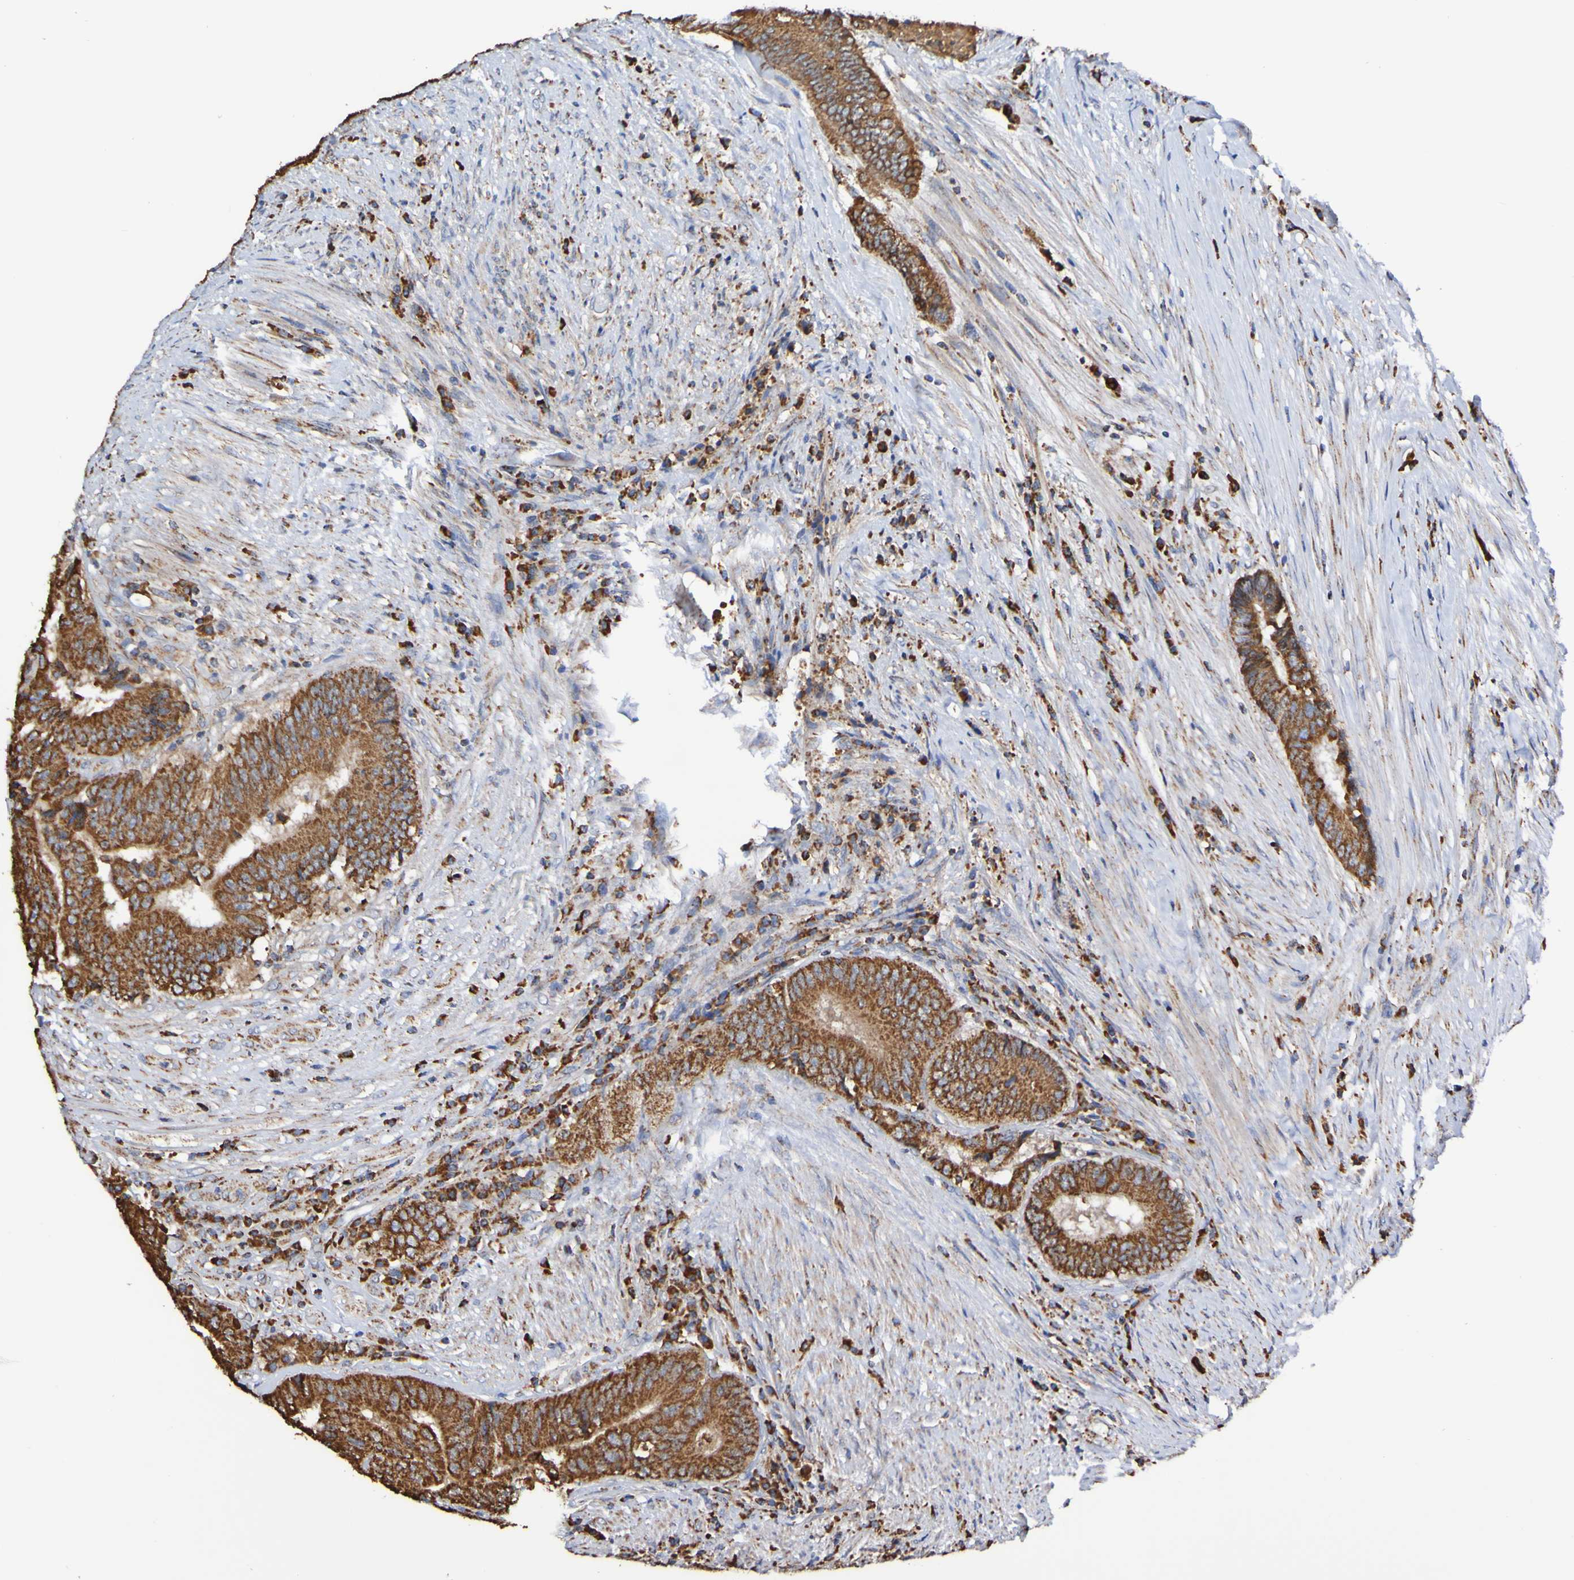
{"staining": {"intensity": "strong", "quantity": ">75%", "location": "cytoplasmic/membranous"}, "tissue": "colorectal cancer", "cell_type": "Tumor cells", "image_type": "cancer", "snomed": [{"axis": "morphology", "description": "Adenocarcinoma, NOS"}, {"axis": "topography", "description": "Rectum"}], "caption": "This histopathology image shows IHC staining of colorectal cancer (adenocarcinoma), with high strong cytoplasmic/membranous staining in approximately >75% of tumor cells.", "gene": "IL18R1", "patient": {"sex": "male", "age": 72}}